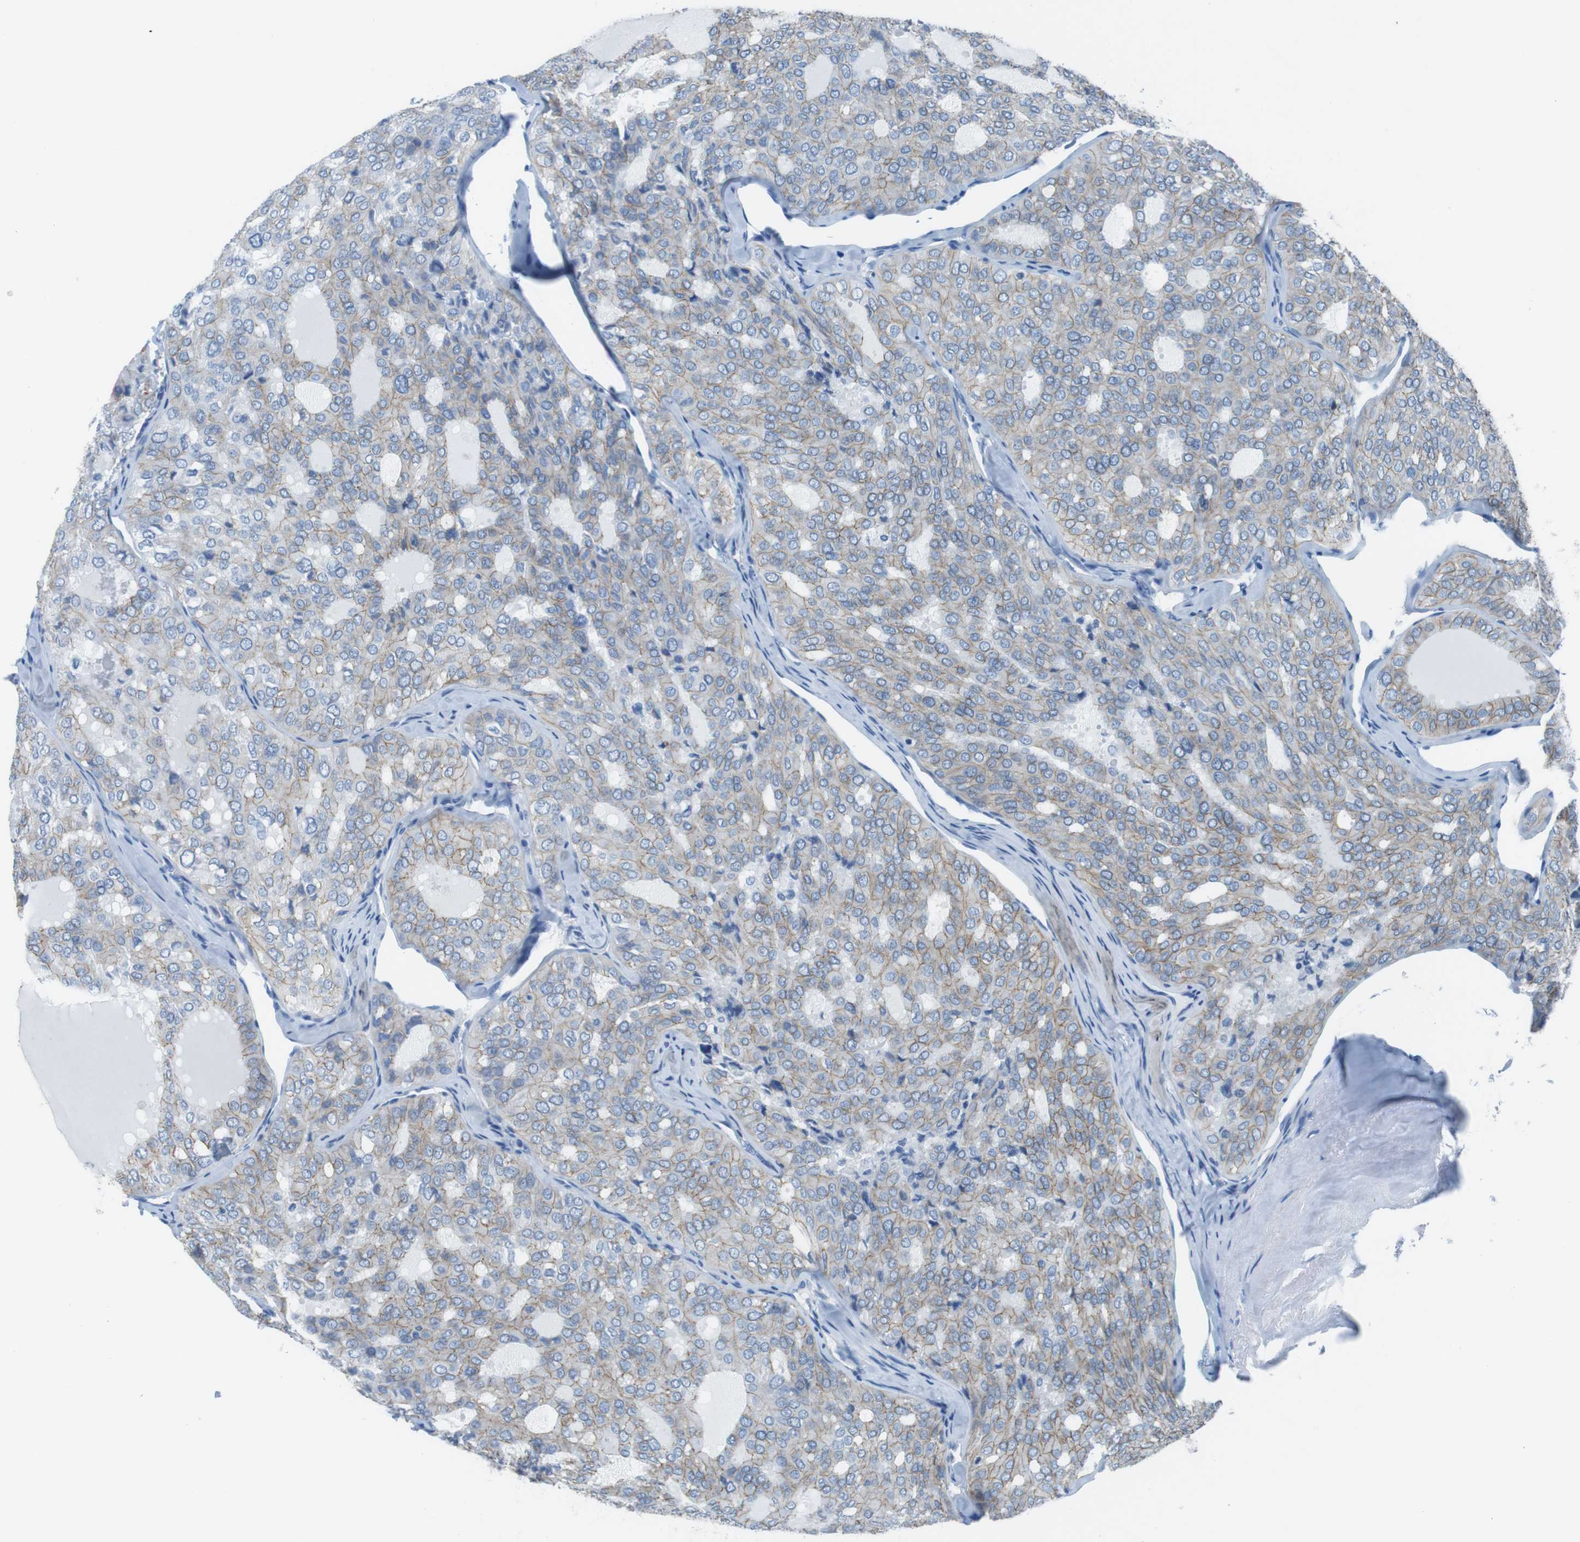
{"staining": {"intensity": "weak", "quantity": ">75%", "location": "cytoplasmic/membranous"}, "tissue": "thyroid cancer", "cell_type": "Tumor cells", "image_type": "cancer", "snomed": [{"axis": "morphology", "description": "Follicular adenoma carcinoma, NOS"}, {"axis": "topography", "description": "Thyroid gland"}], "caption": "Follicular adenoma carcinoma (thyroid) was stained to show a protein in brown. There is low levels of weak cytoplasmic/membranous positivity in about >75% of tumor cells.", "gene": "SLC6A6", "patient": {"sex": "male", "age": 75}}